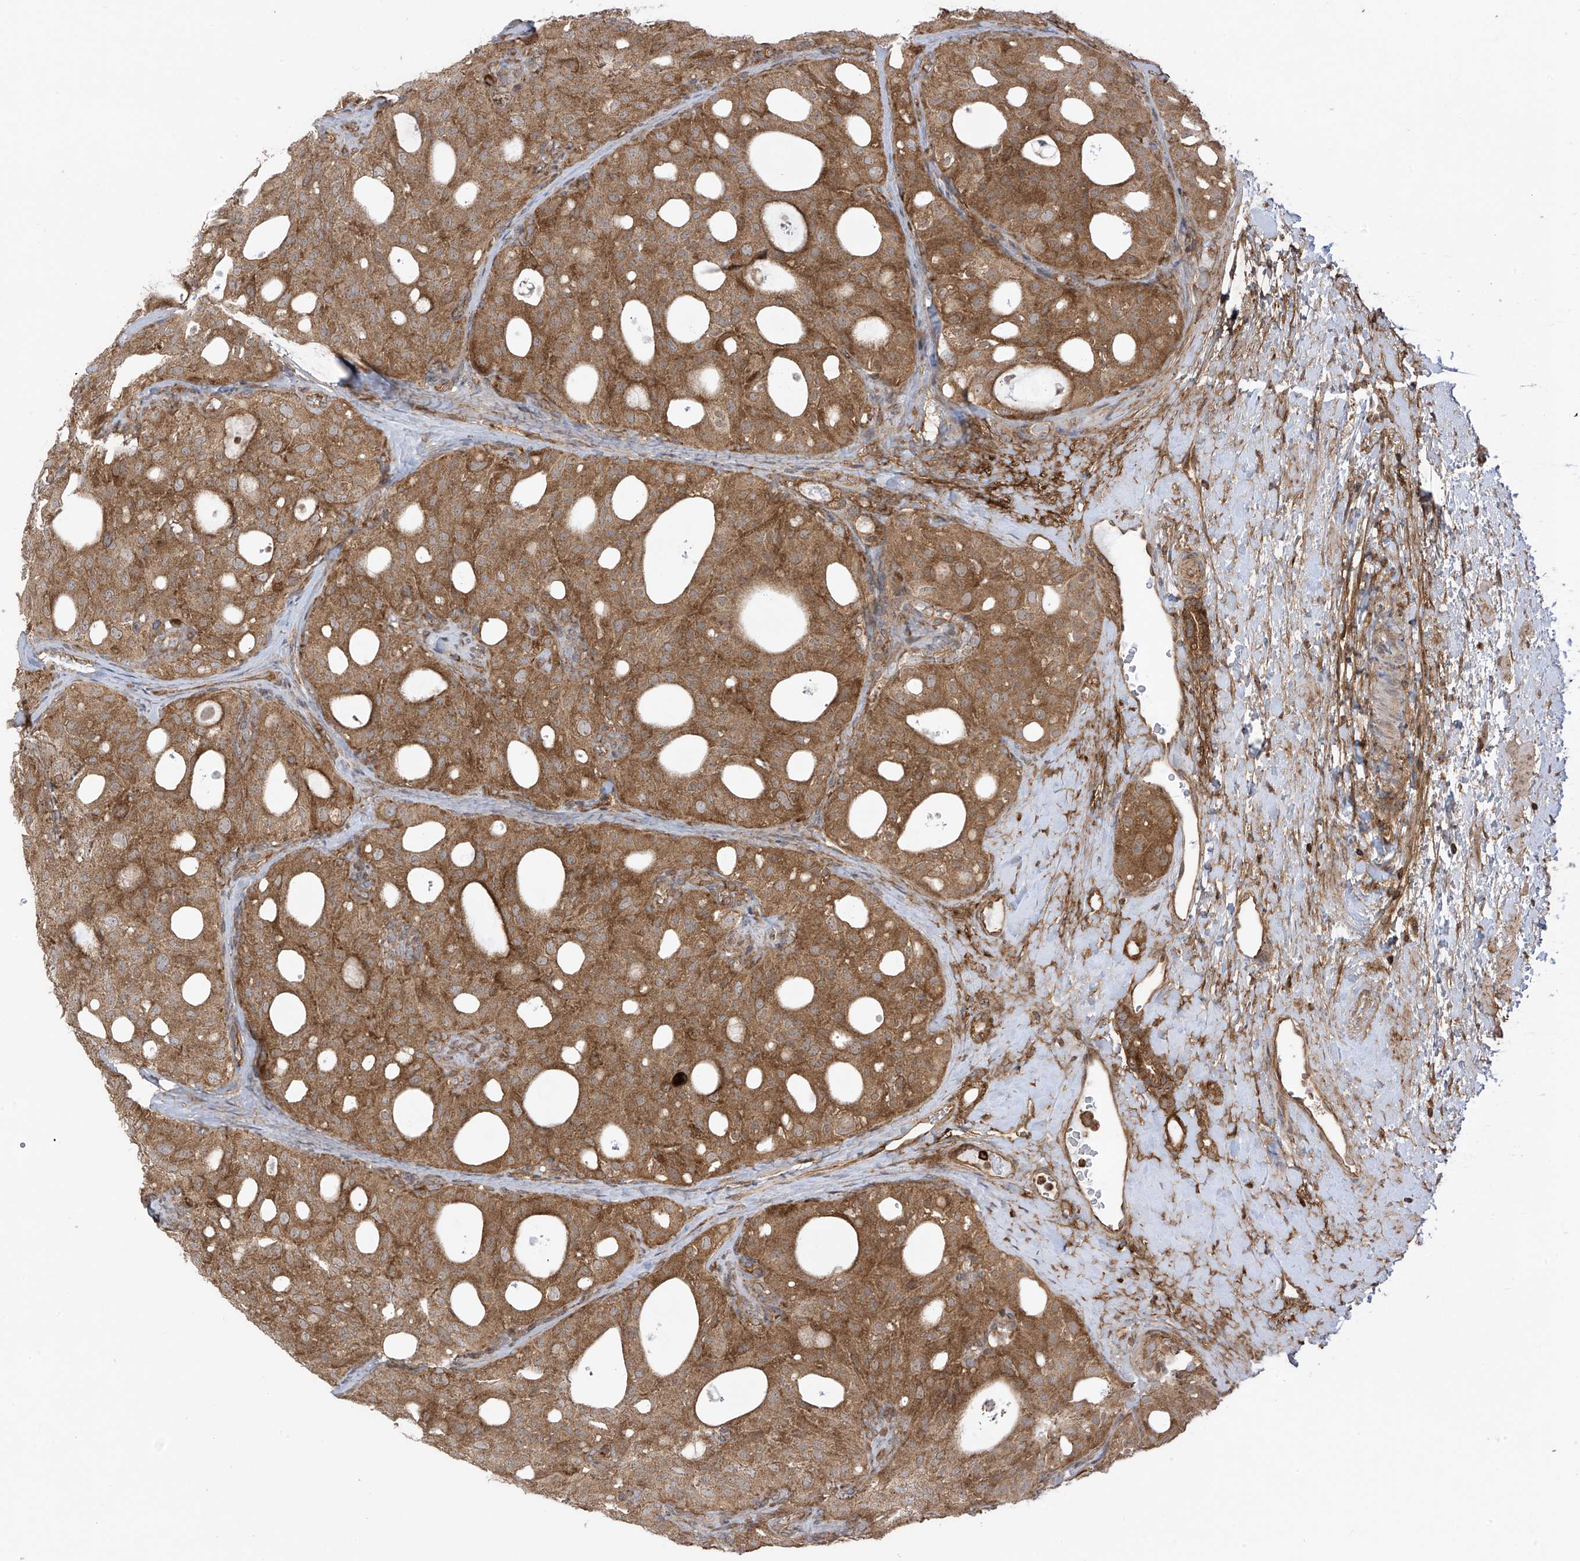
{"staining": {"intensity": "moderate", "quantity": ">75%", "location": "cytoplasmic/membranous"}, "tissue": "thyroid cancer", "cell_type": "Tumor cells", "image_type": "cancer", "snomed": [{"axis": "morphology", "description": "Follicular adenoma carcinoma, NOS"}, {"axis": "topography", "description": "Thyroid gland"}], "caption": "Tumor cells exhibit medium levels of moderate cytoplasmic/membranous positivity in approximately >75% of cells in thyroid follicular adenoma carcinoma.", "gene": "REPS1", "patient": {"sex": "male", "age": 75}}